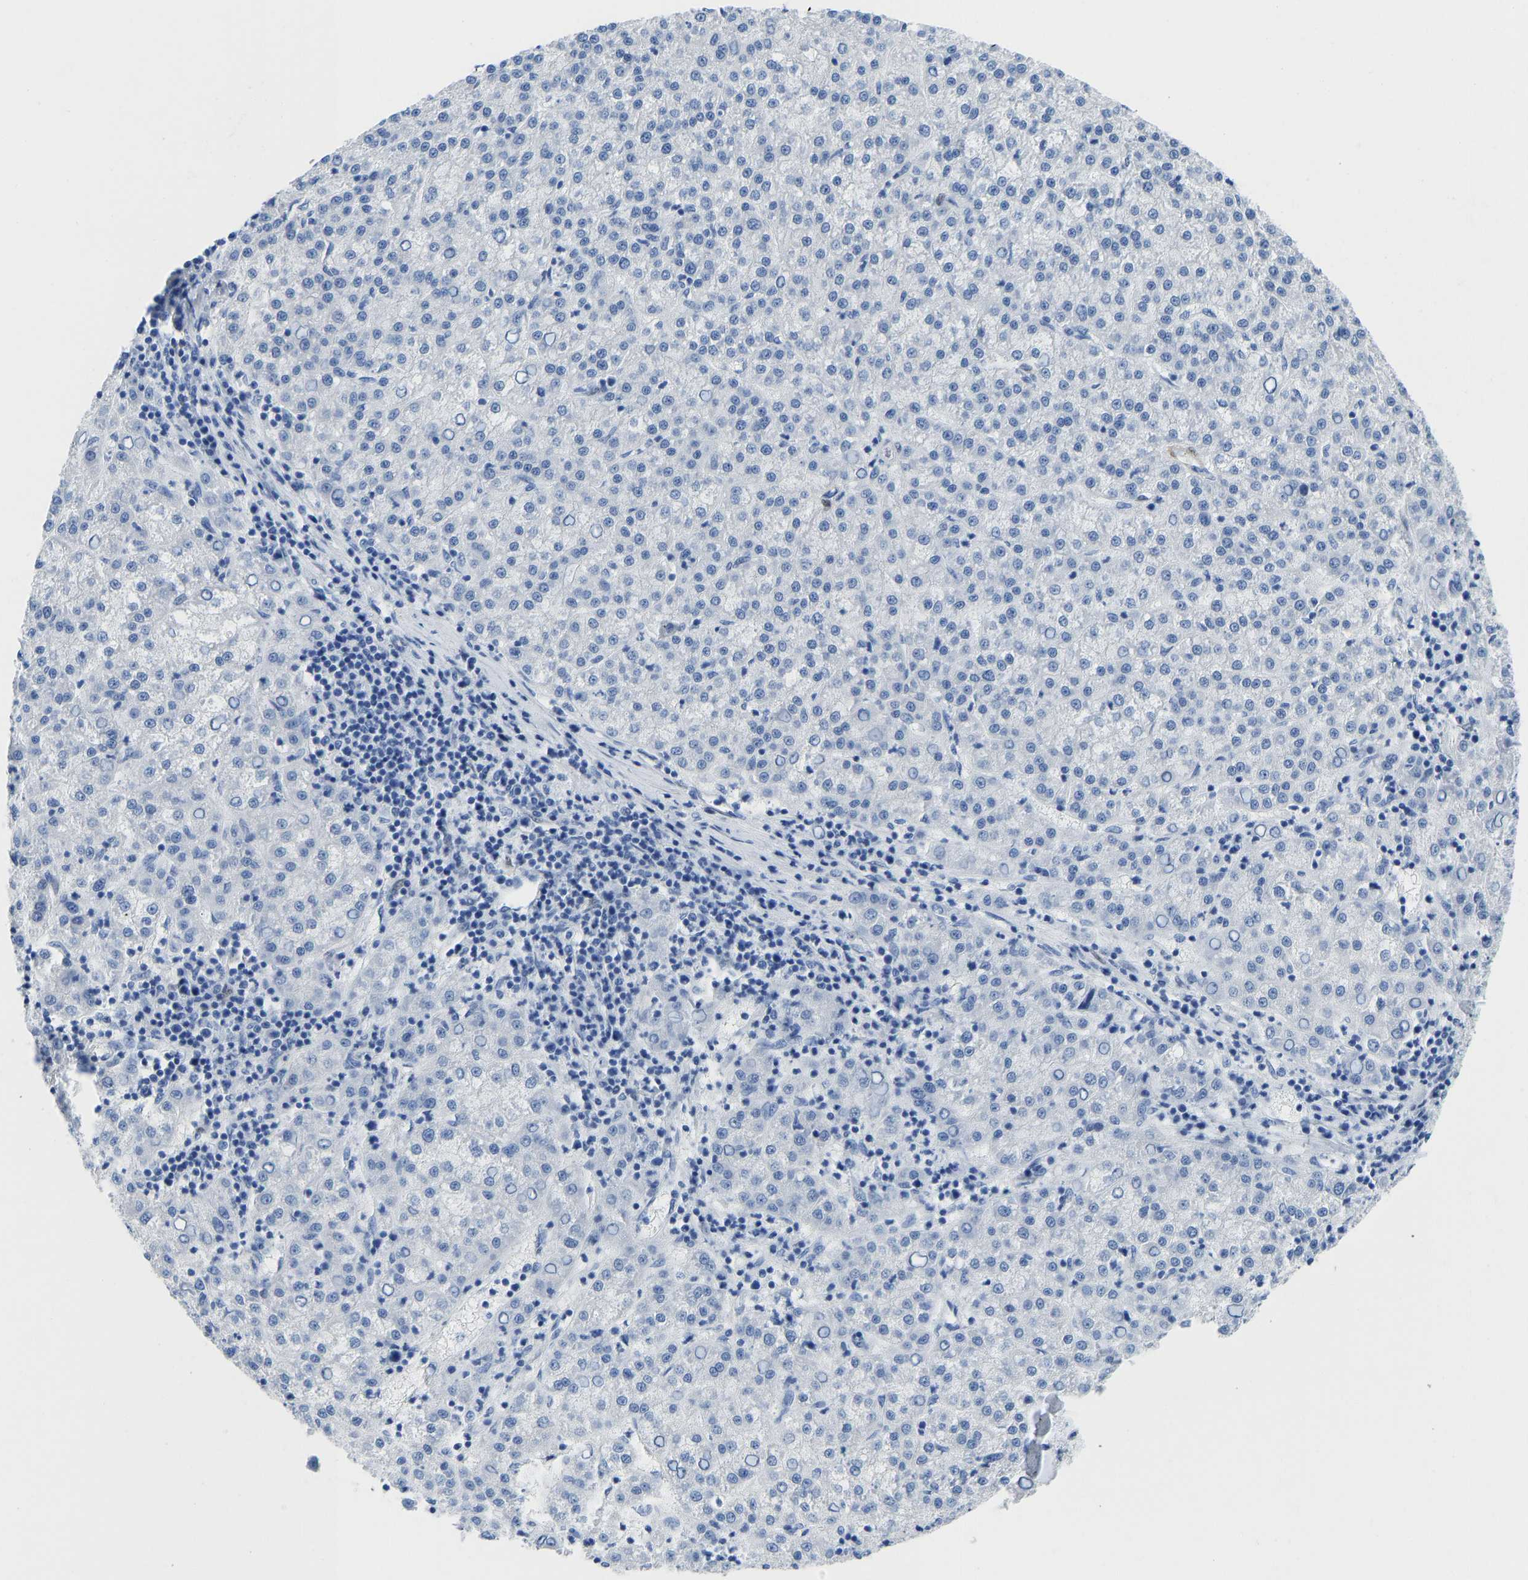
{"staining": {"intensity": "negative", "quantity": "none", "location": "none"}, "tissue": "liver cancer", "cell_type": "Tumor cells", "image_type": "cancer", "snomed": [{"axis": "morphology", "description": "Carcinoma, Hepatocellular, NOS"}, {"axis": "topography", "description": "Liver"}], "caption": "The micrograph demonstrates no significant expression in tumor cells of liver hepatocellular carcinoma.", "gene": "NKAIN3", "patient": {"sex": "female", "age": 58}}